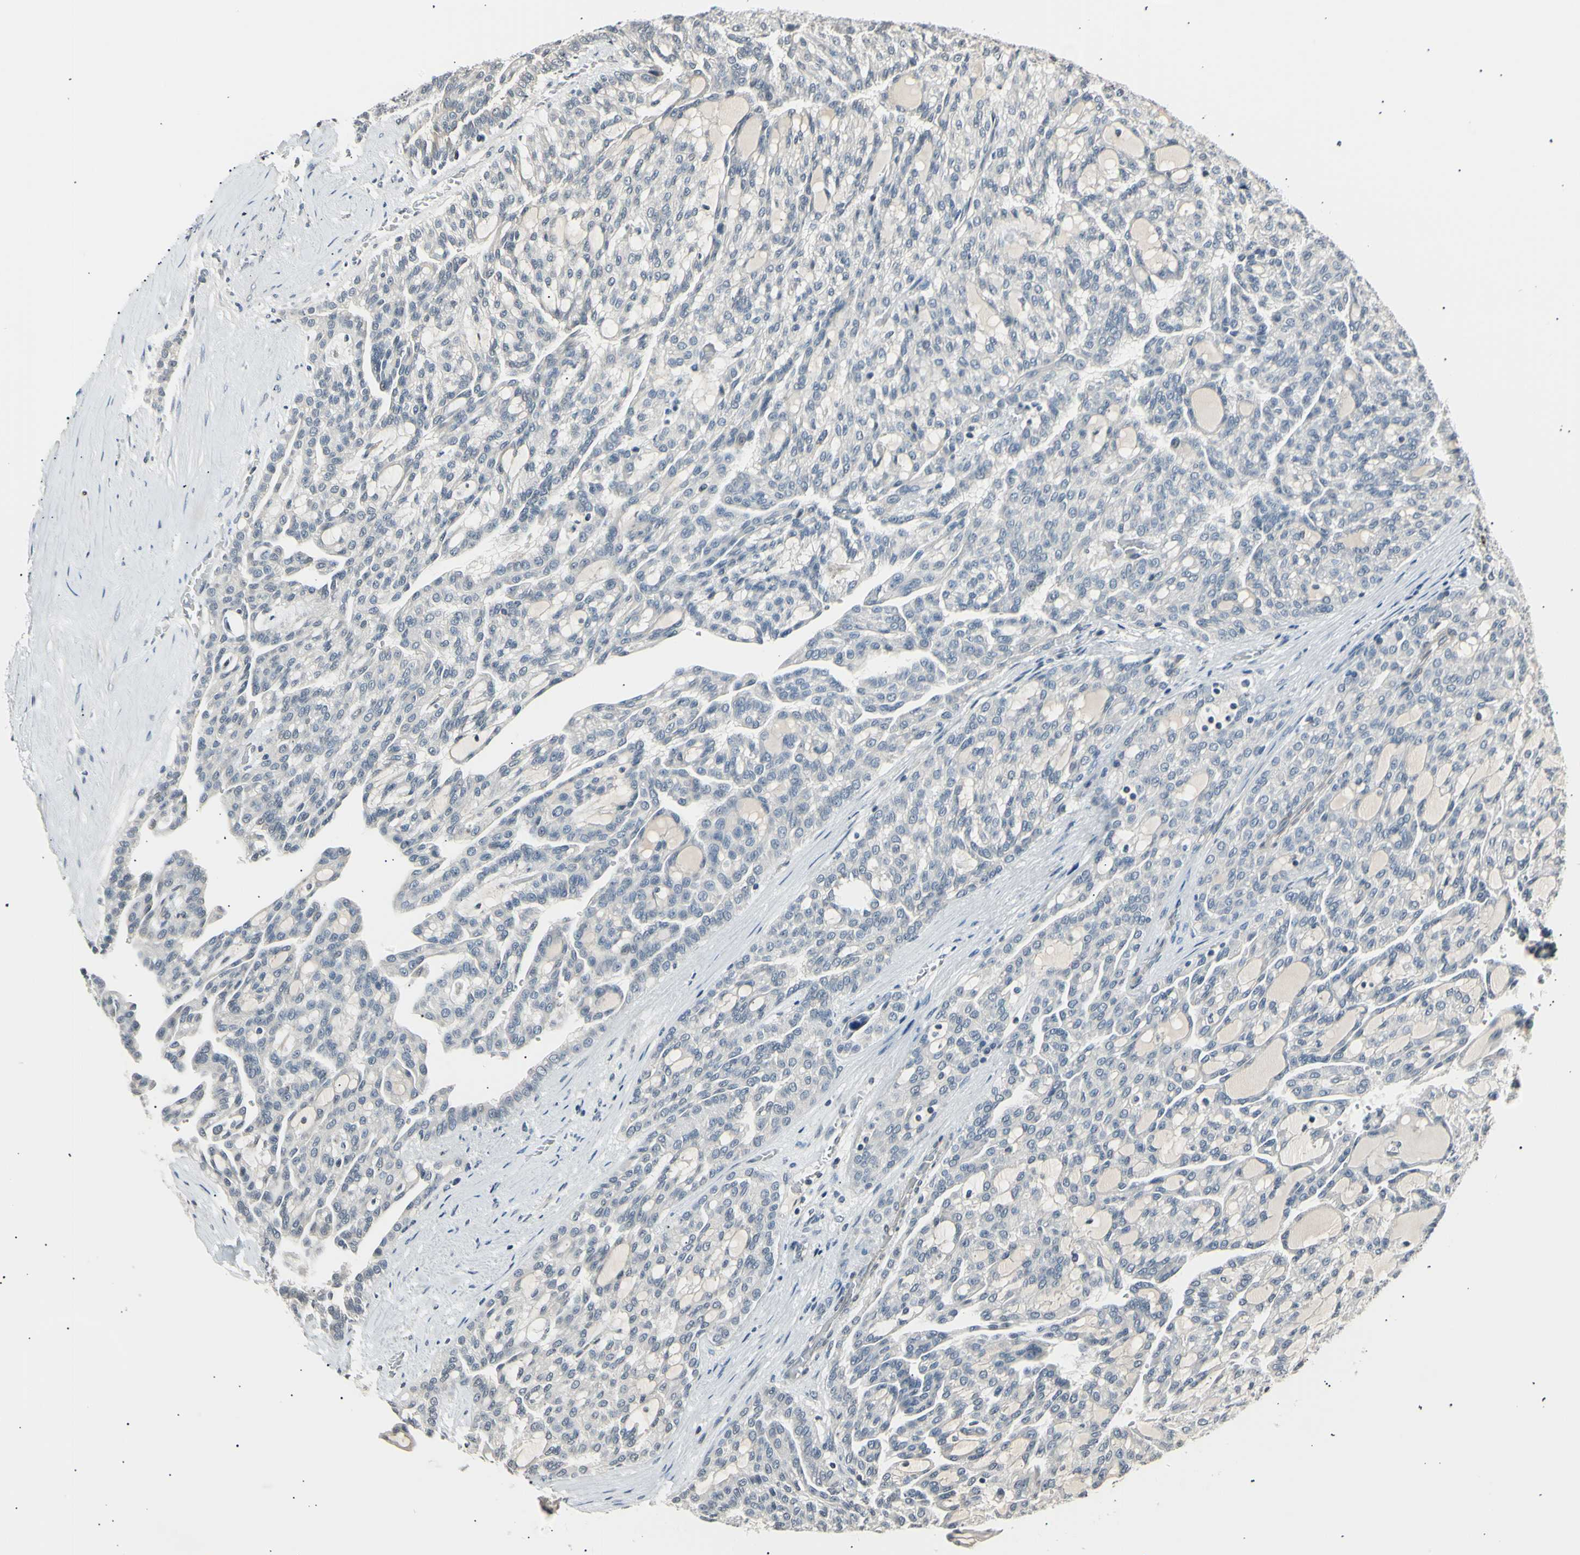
{"staining": {"intensity": "negative", "quantity": "none", "location": "none"}, "tissue": "renal cancer", "cell_type": "Tumor cells", "image_type": "cancer", "snomed": [{"axis": "morphology", "description": "Adenocarcinoma, NOS"}, {"axis": "topography", "description": "Kidney"}], "caption": "The image reveals no staining of tumor cells in adenocarcinoma (renal).", "gene": "AK1", "patient": {"sex": "male", "age": 63}}